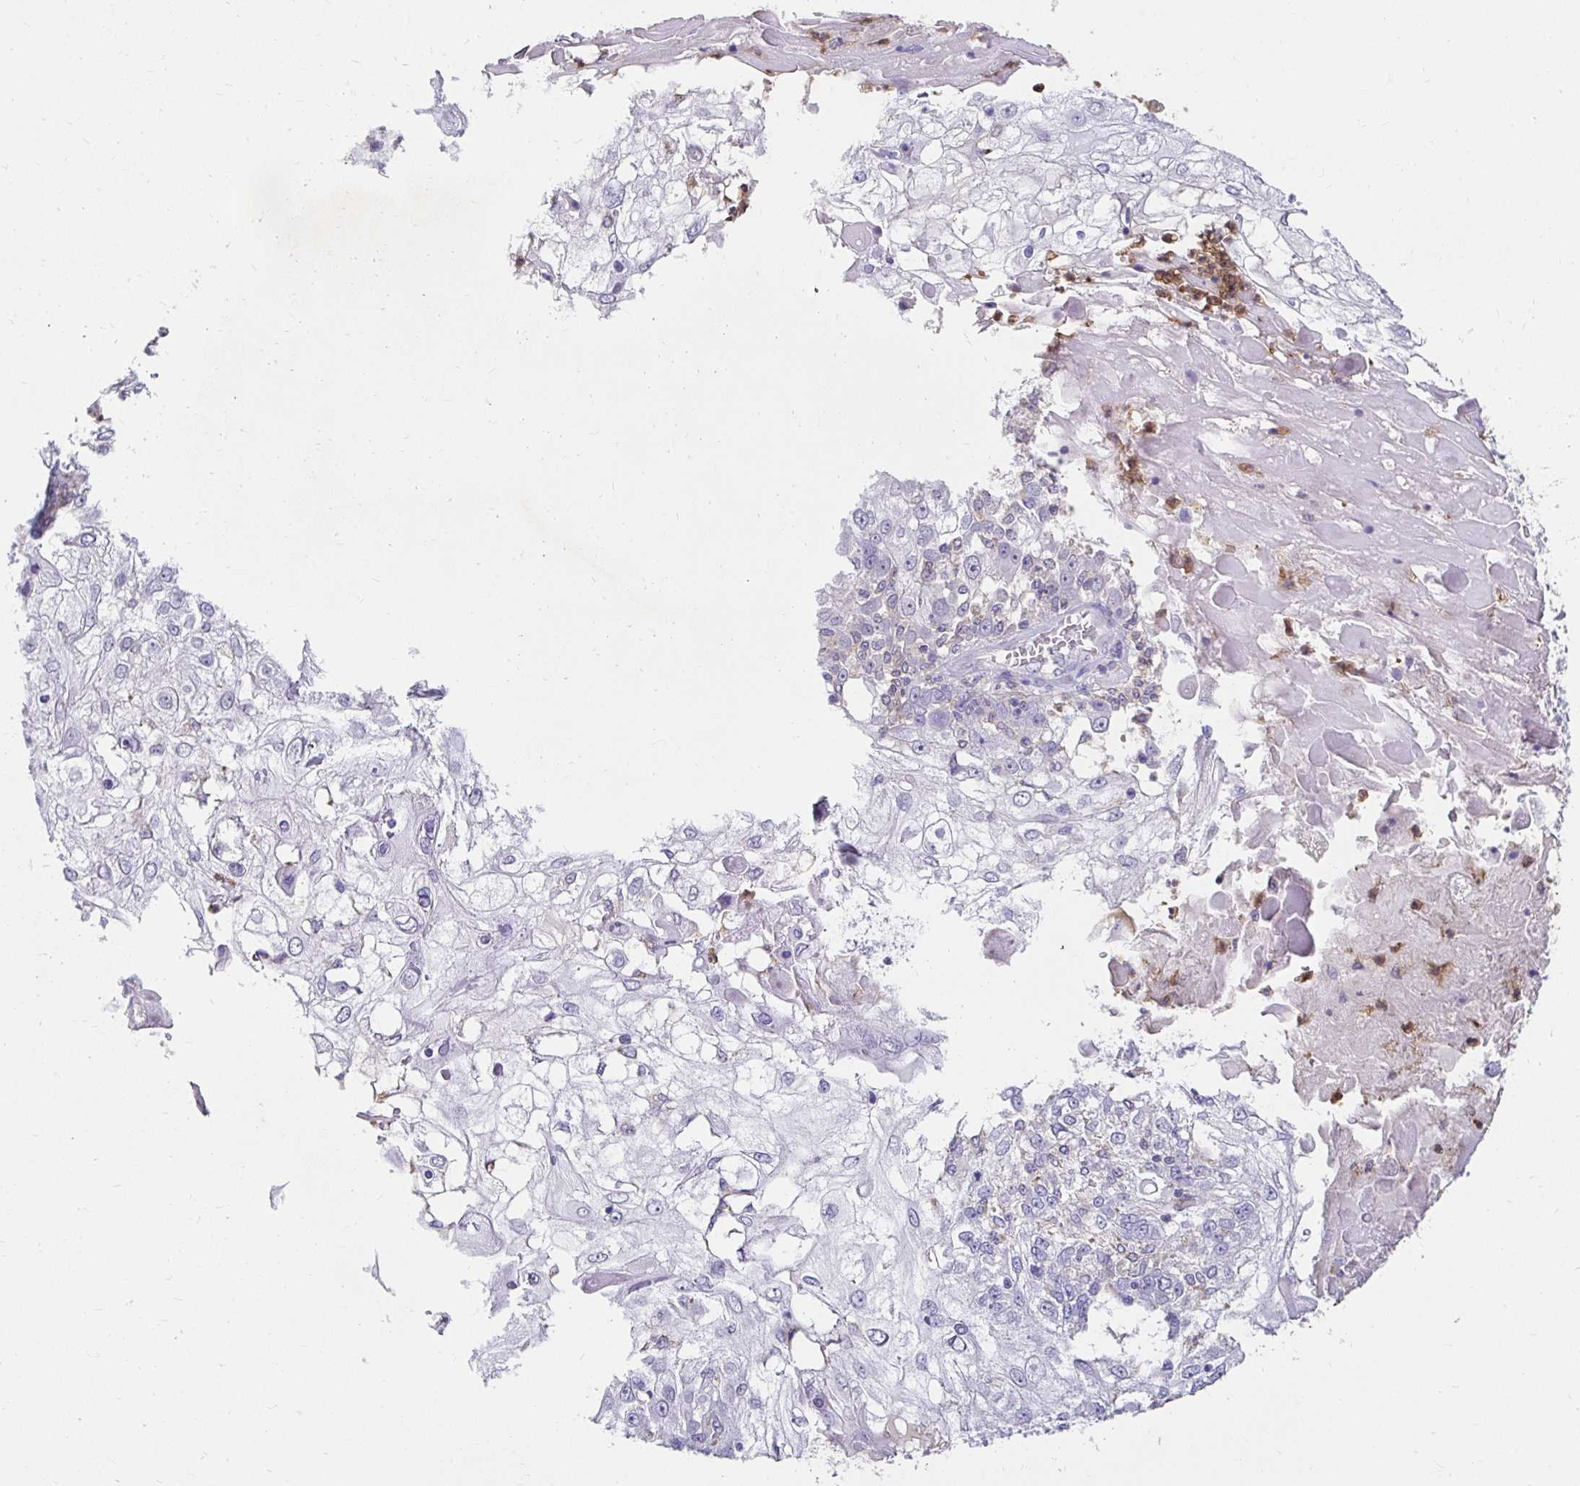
{"staining": {"intensity": "negative", "quantity": "none", "location": "none"}, "tissue": "skin cancer", "cell_type": "Tumor cells", "image_type": "cancer", "snomed": [{"axis": "morphology", "description": "Normal tissue, NOS"}, {"axis": "morphology", "description": "Squamous cell carcinoma, NOS"}, {"axis": "topography", "description": "Skin"}], "caption": "High magnification brightfield microscopy of skin cancer (squamous cell carcinoma) stained with DAB (brown) and counterstained with hematoxylin (blue): tumor cells show no significant staining. (DAB immunohistochemistry visualized using brightfield microscopy, high magnification).", "gene": "GK2", "patient": {"sex": "female", "age": 83}}